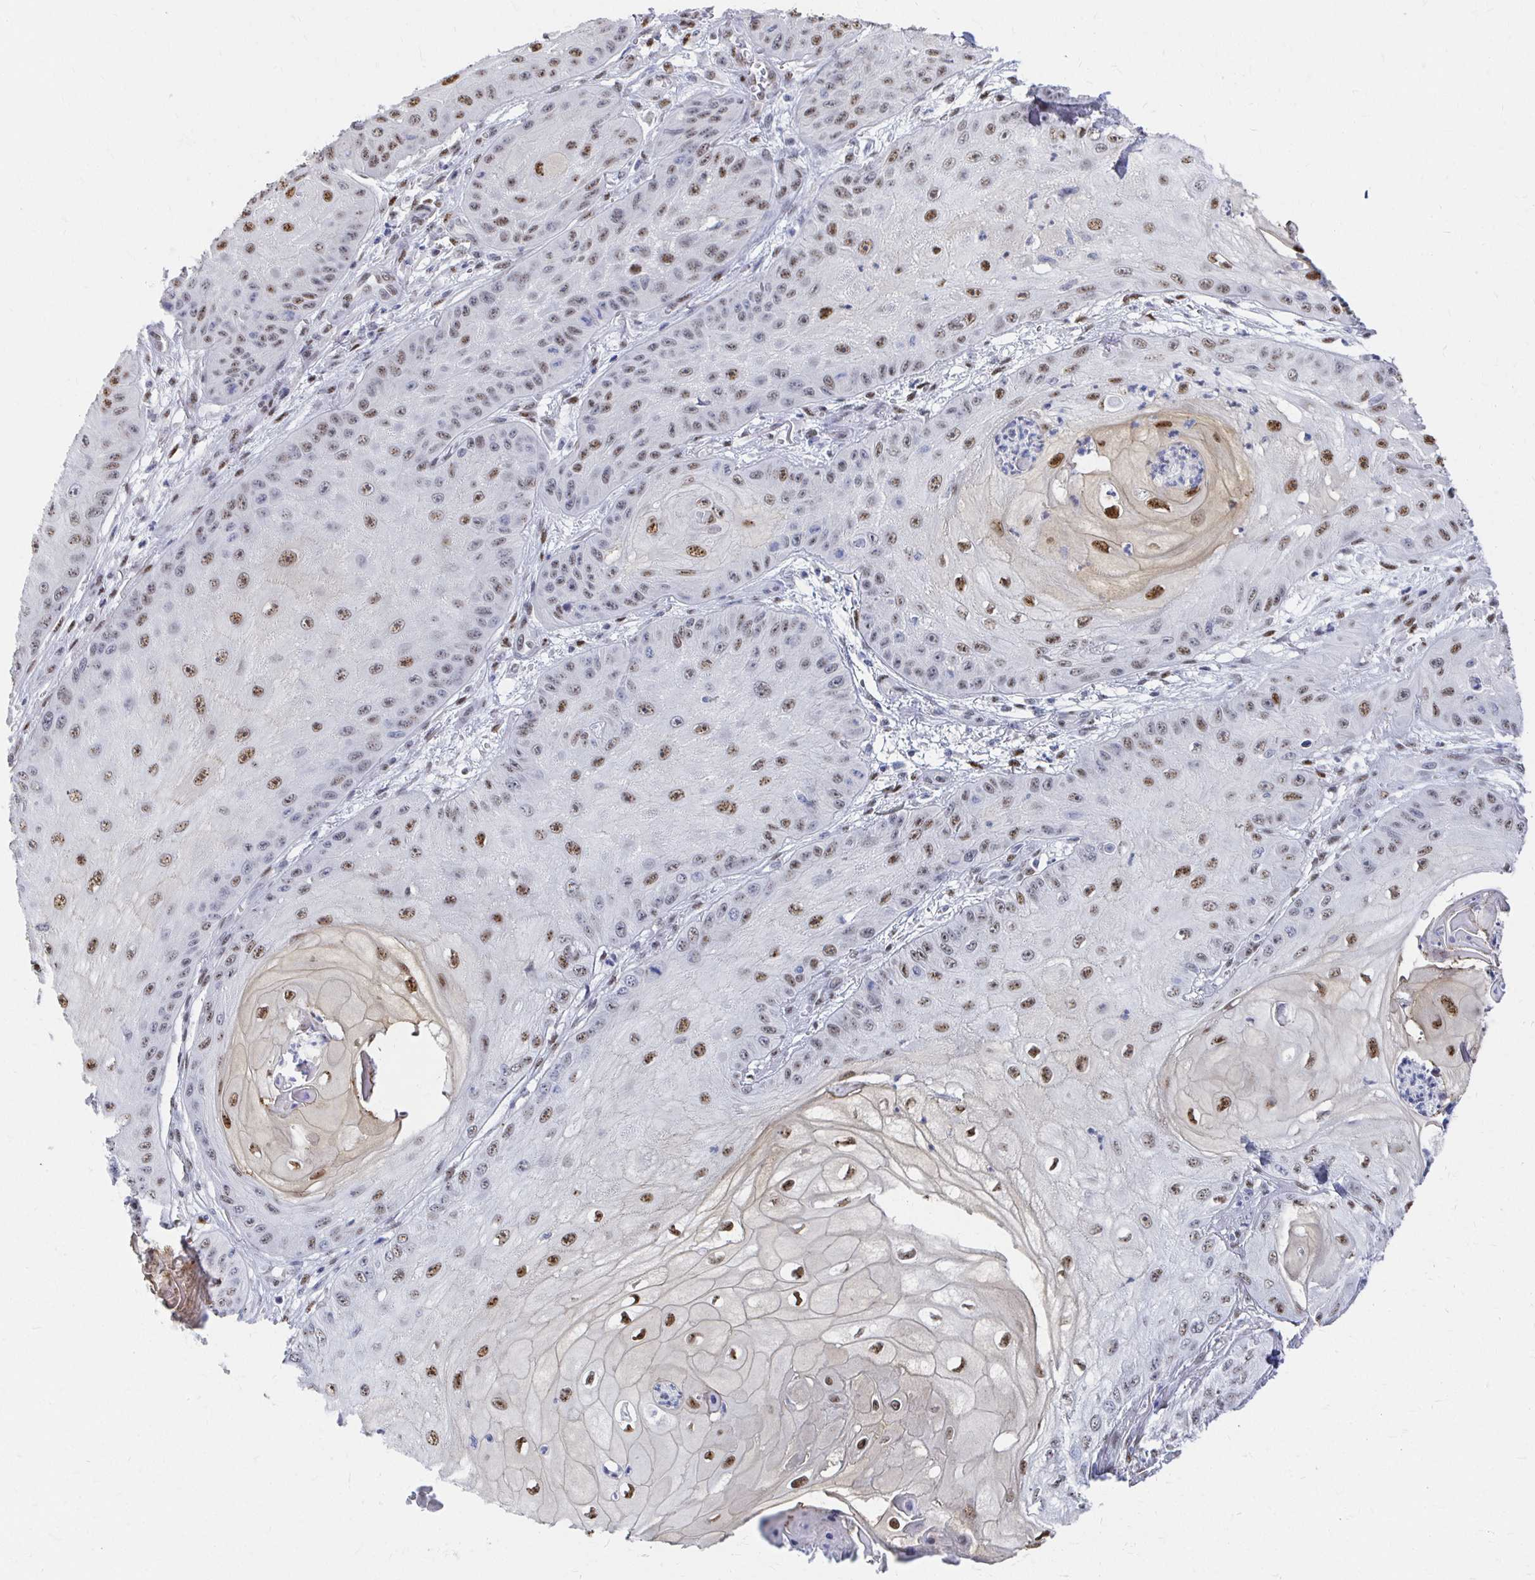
{"staining": {"intensity": "moderate", "quantity": ">75%", "location": "nuclear"}, "tissue": "skin cancer", "cell_type": "Tumor cells", "image_type": "cancer", "snomed": [{"axis": "morphology", "description": "Squamous cell carcinoma, NOS"}, {"axis": "topography", "description": "Skin"}], "caption": "Immunohistochemical staining of human skin squamous cell carcinoma reveals moderate nuclear protein expression in about >75% of tumor cells.", "gene": "CLIC3", "patient": {"sex": "male", "age": 70}}